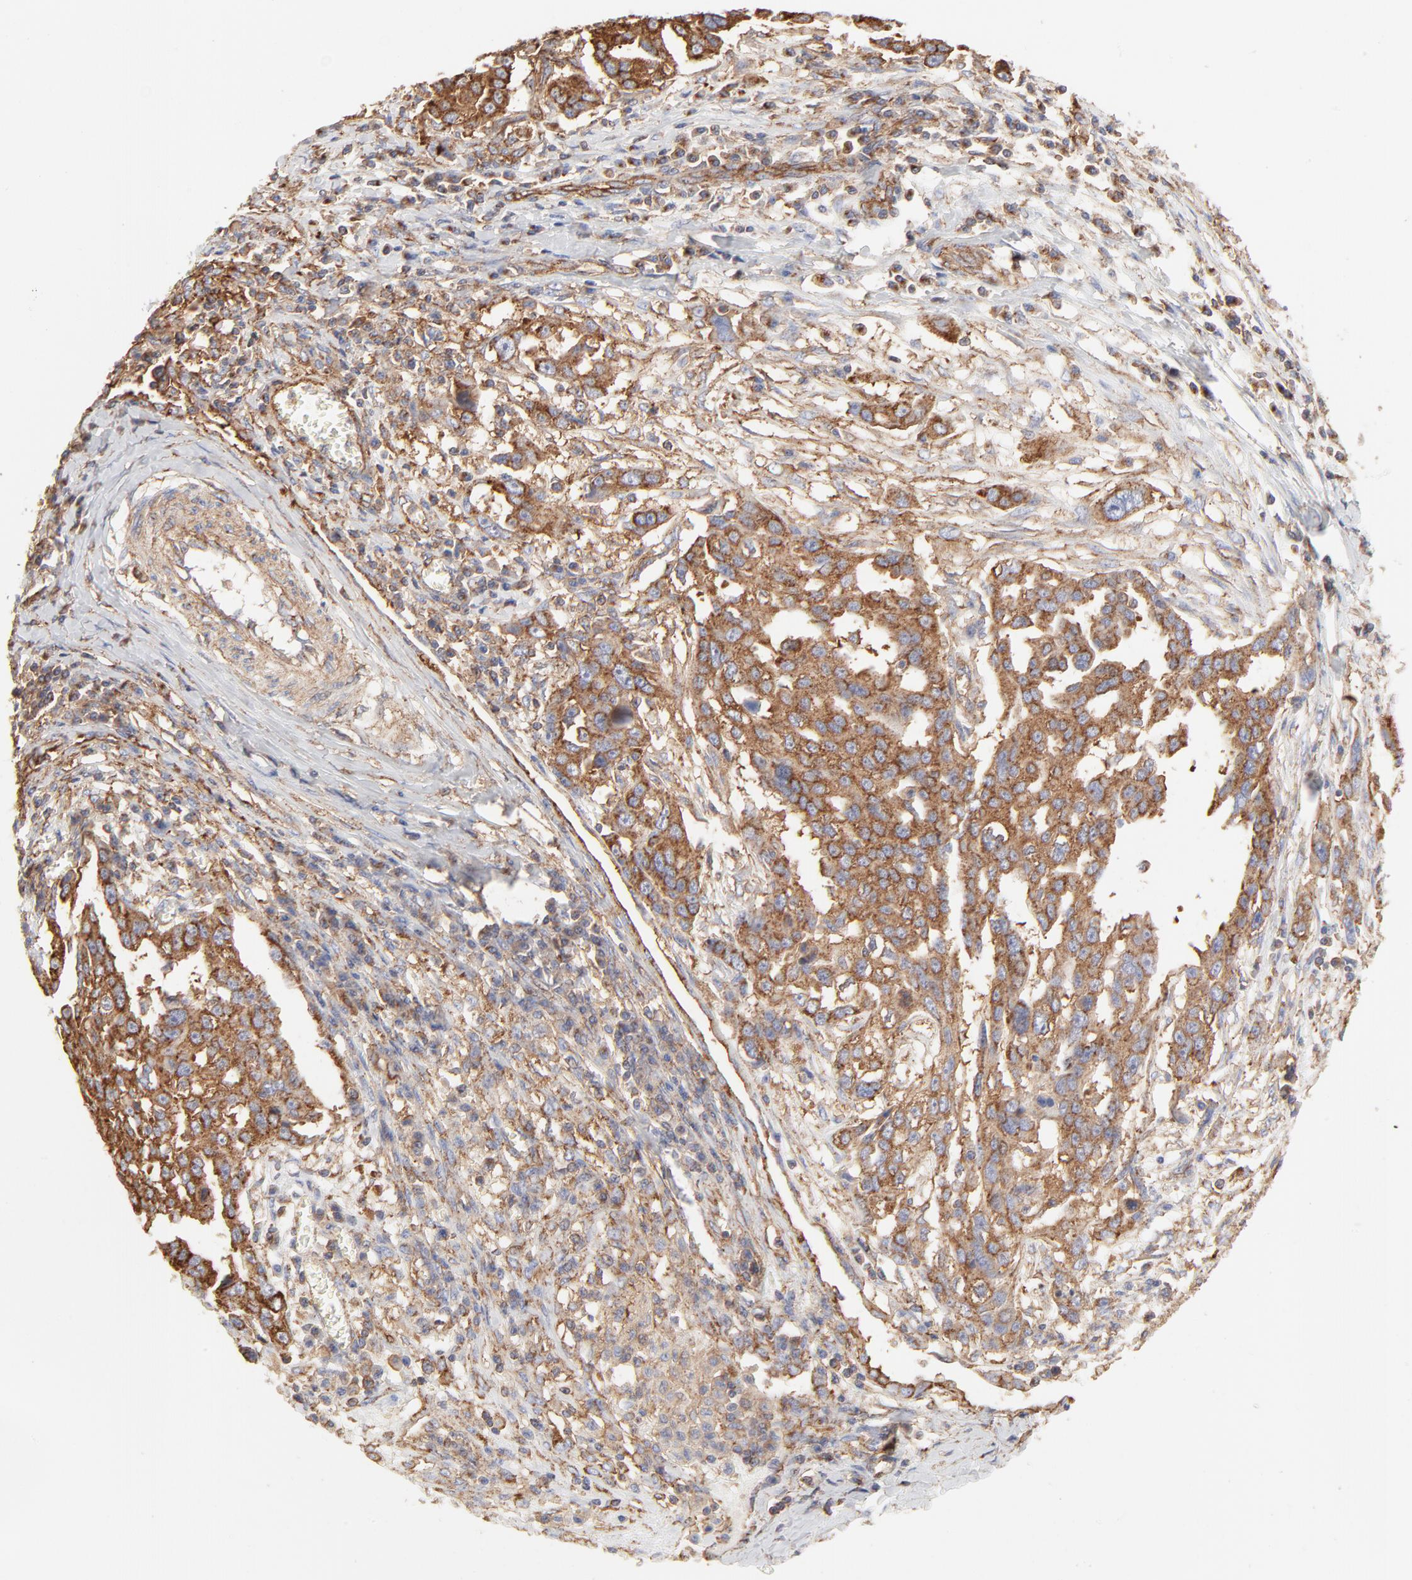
{"staining": {"intensity": "moderate", "quantity": ">75%", "location": "cytoplasmic/membranous"}, "tissue": "ovarian cancer", "cell_type": "Tumor cells", "image_type": "cancer", "snomed": [{"axis": "morphology", "description": "Carcinoma, endometroid"}, {"axis": "topography", "description": "Ovary"}], "caption": "A high-resolution photomicrograph shows immunohistochemistry (IHC) staining of ovarian cancer, which displays moderate cytoplasmic/membranous staining in about >75% of tumor cells.", "gene": "CLTB", "patient": {"sex": "female", "age": 75}}